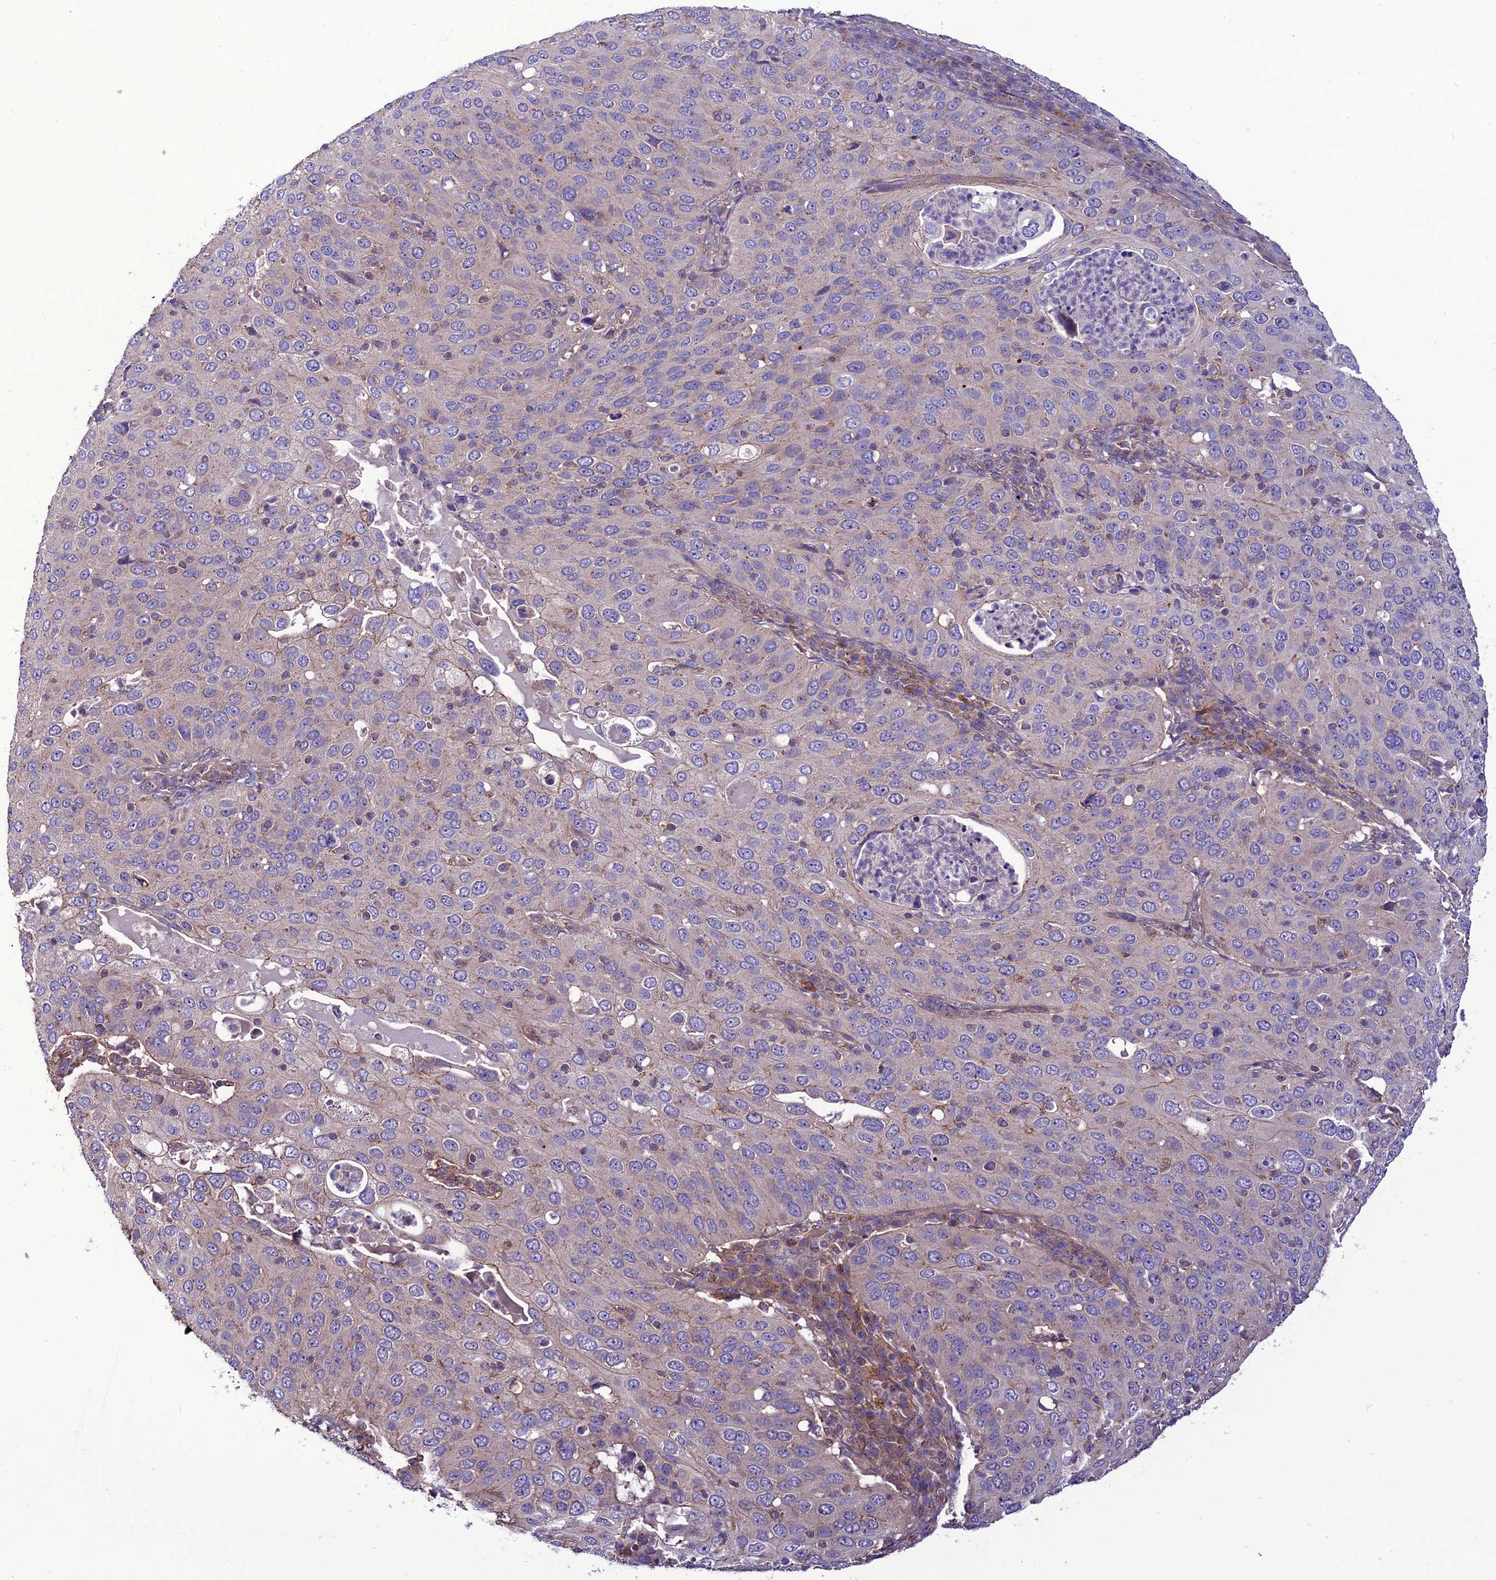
{"staining": {"intensity": "weak", "quantity": "25%-75%", "location": "cytoplasmic/membranous"}, "tissue": "cervical cancer", "cell_type": "Tumor cells", "image_type": "cancer", "snomed": [{"axis": "morphology", "description": "Squamous cell carcinoma, NOS"}, {"axis": "topography", "description": "Cervix"}], "caption": "Immunohistochemistry (IHC) of cervical cancer (squamous cell carcinoma) displays low levels of weak cytoplasmic/membranous staining in about 25%-75% of tumor cells.", "gene": "PPIL3", "patient": {"sex": "female", "age": 36}}